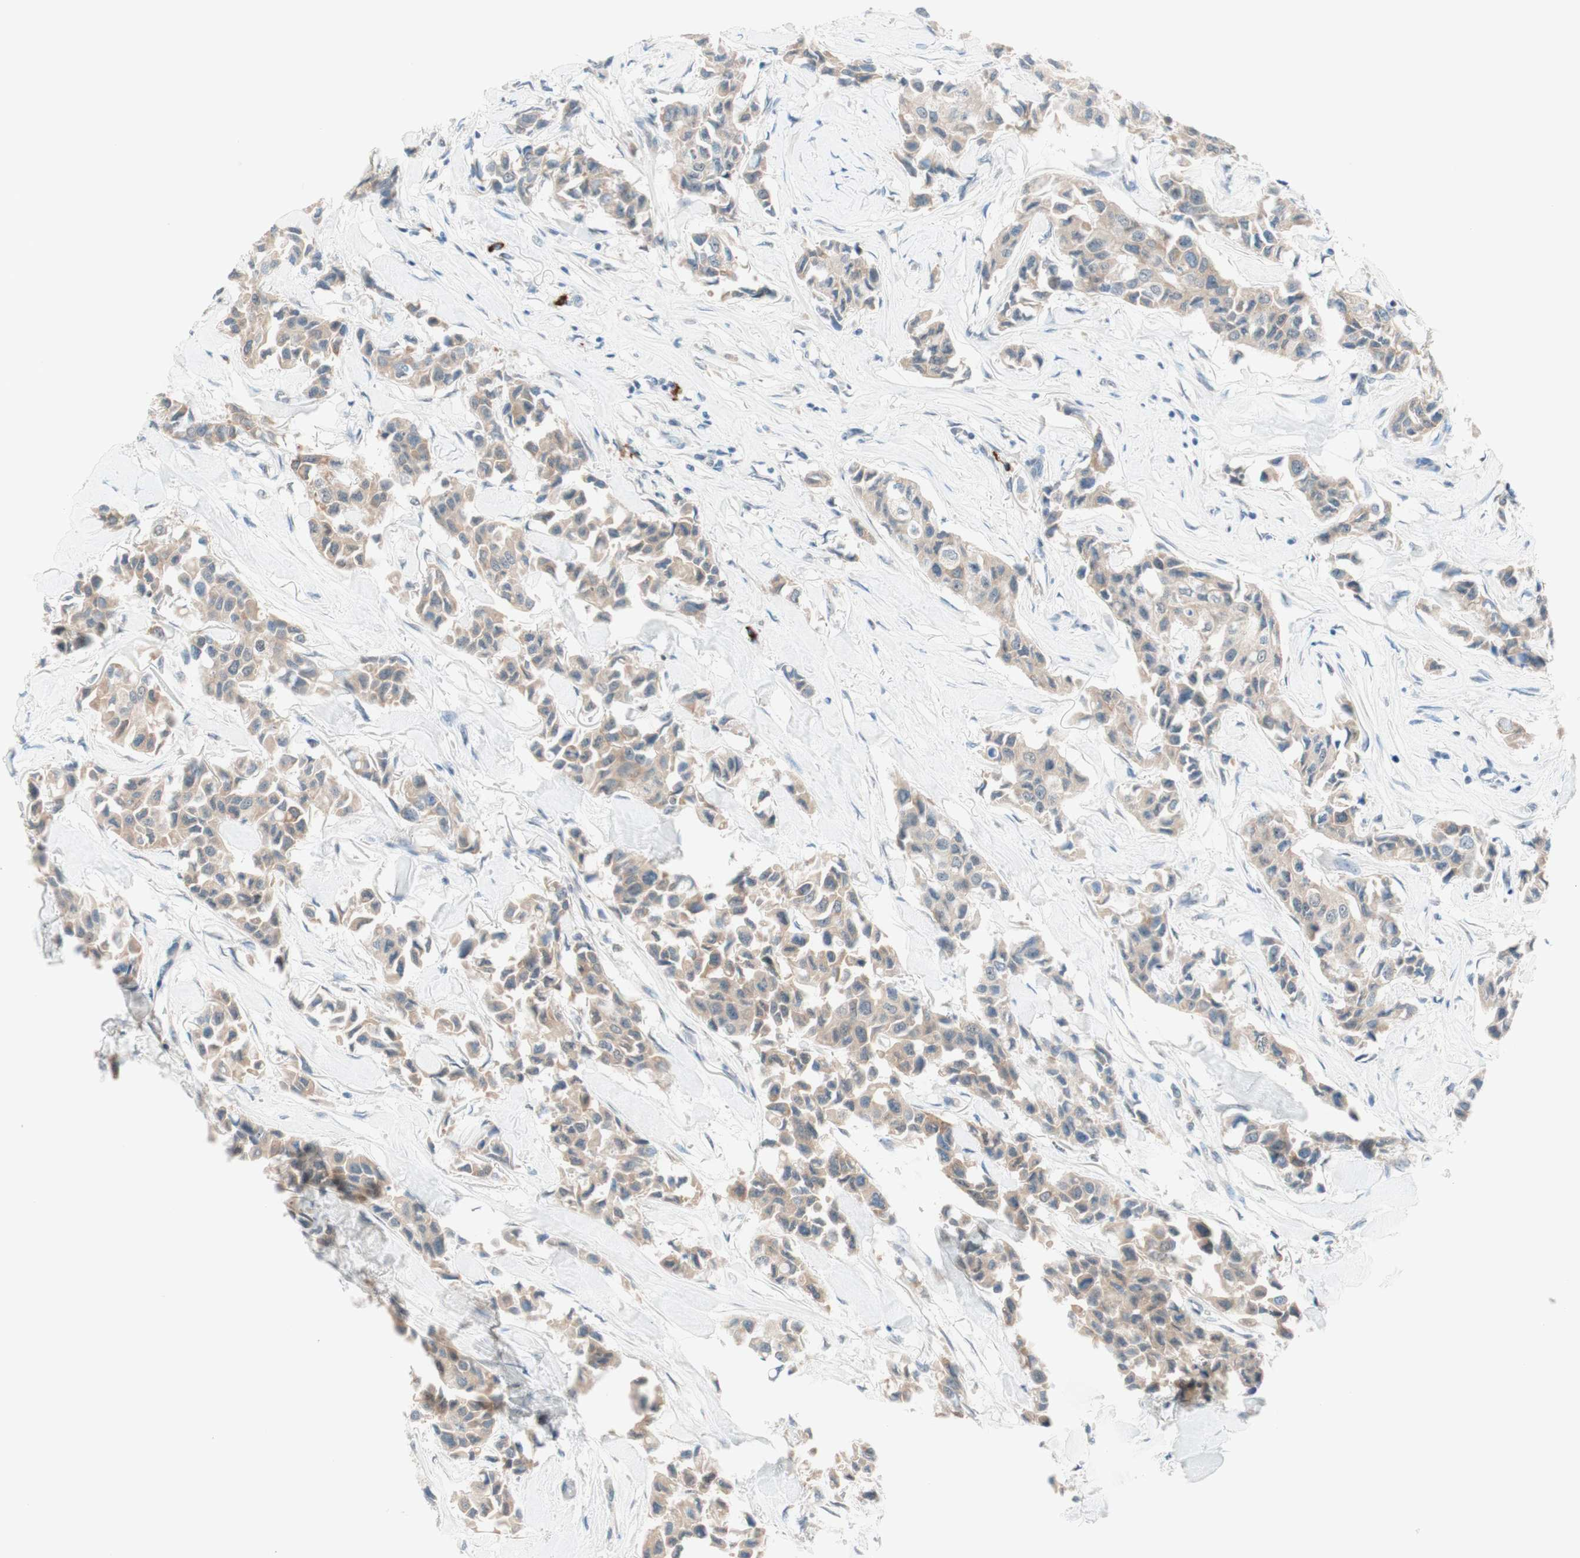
{"staining": {"intensity": "weak", "quantity": "25%-75%", "location": "cytoplasmic/membranous"}, "tissue": "breast cancer", "cell_type": "Tumor cells", "image_type": "cancer", "snomed": [{"axis": "morphology", "description": "Duct carcinoma"}, {"axis": "topography", "description": "Breast"}], "caption": "A high-resolution micrograph shows IHC staining of breast infiltrating ductal carcinoma, which exhibits weak cytoplasmic/membranous staining in about 25%-75% of tumor cells.", "gene": "JPH1", "patient": {"sex": "female", "age": 80}}